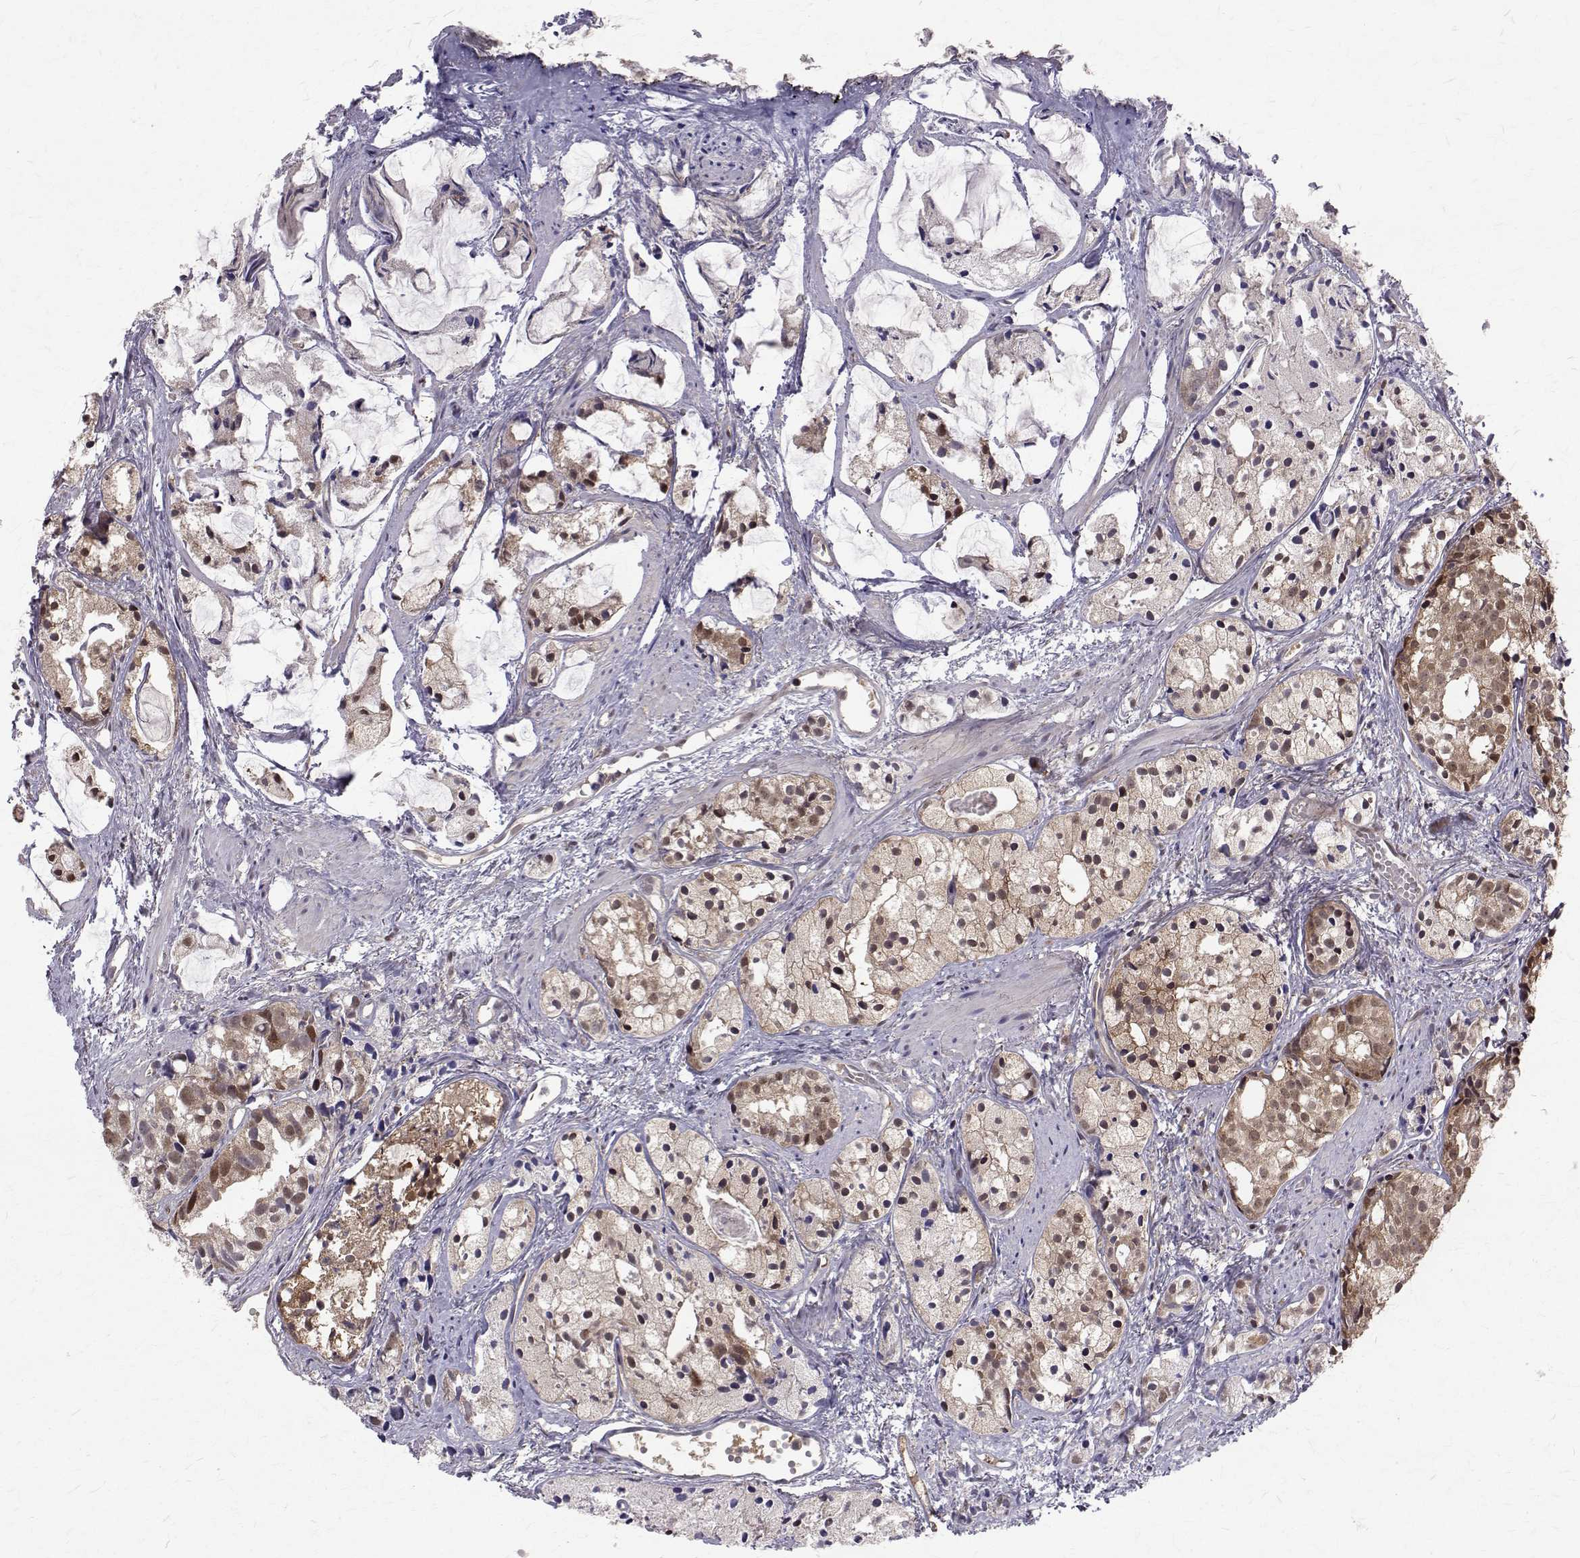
{"staining": {"intensity": "moderate", "quantity": ">75%", "location": "cytoplasmic/membranous,nuclear"}, "tissue": "prostate cancer", "cell_type": "Tumor cells", "image_type": "cancer", "snomed": [{"axis": "morphology", "description": "Adenocarcinoma, High grade"}, {"axis": "topography", "description": "Prostate"}], "caption": "An IHC image of tumor tissue is shown. Protein staining in brown labels moderate cytoplasmic/membranous and nuclear positivity in prostate cancer (adenocarcinoma (high-grade)) within tumor cells. Ihc stains the protein in brown and the nuclei are stained blue.", "gene": "NIF3L1", "patient": {"sex": "male", "age": 85}}